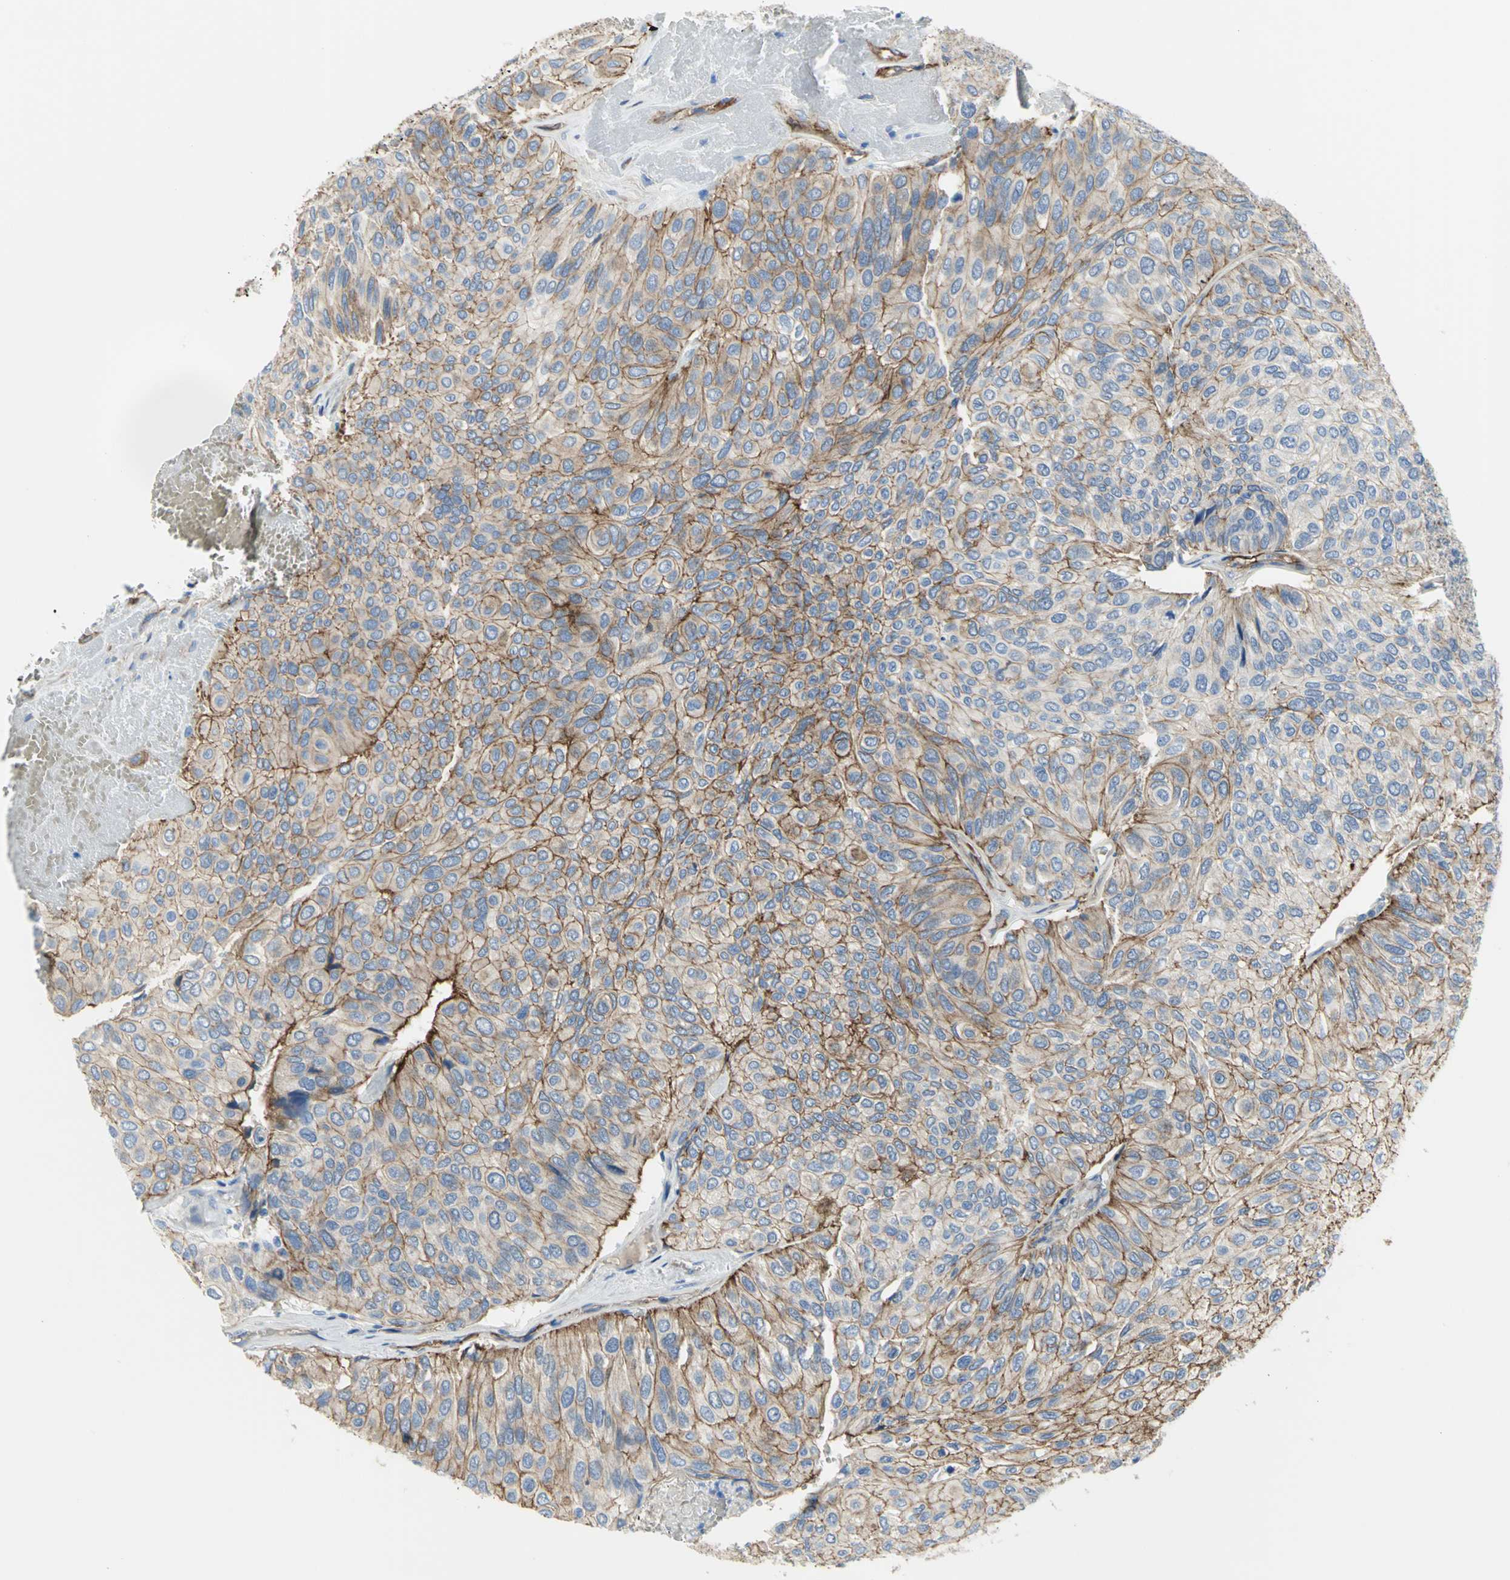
{"staining": {"intensity": "moderate", "quantity": ">75%", "location": "cytoplasmic/membranous"}, "tissue": "urothelial cancer", "cell_type": "Tumor cells", "image_type": "cancer", "snomed": [{"axis": "morphology", "description": "Urothelial carcinoma, High grade"}, {"axis": "topography", "description": "Urinary bladder"}], "caption": "Protein staining demonstrates moderate cytoplasmic/membranous expression in about >75% of tumor cells in urothelial cancer. The staining was performed using DAB, with brown indicating positive protein expression. Nuclei are stained blue with hematoxylin.", "gene": "FLNB", "patient": {"sex": "male", "age": 66}}